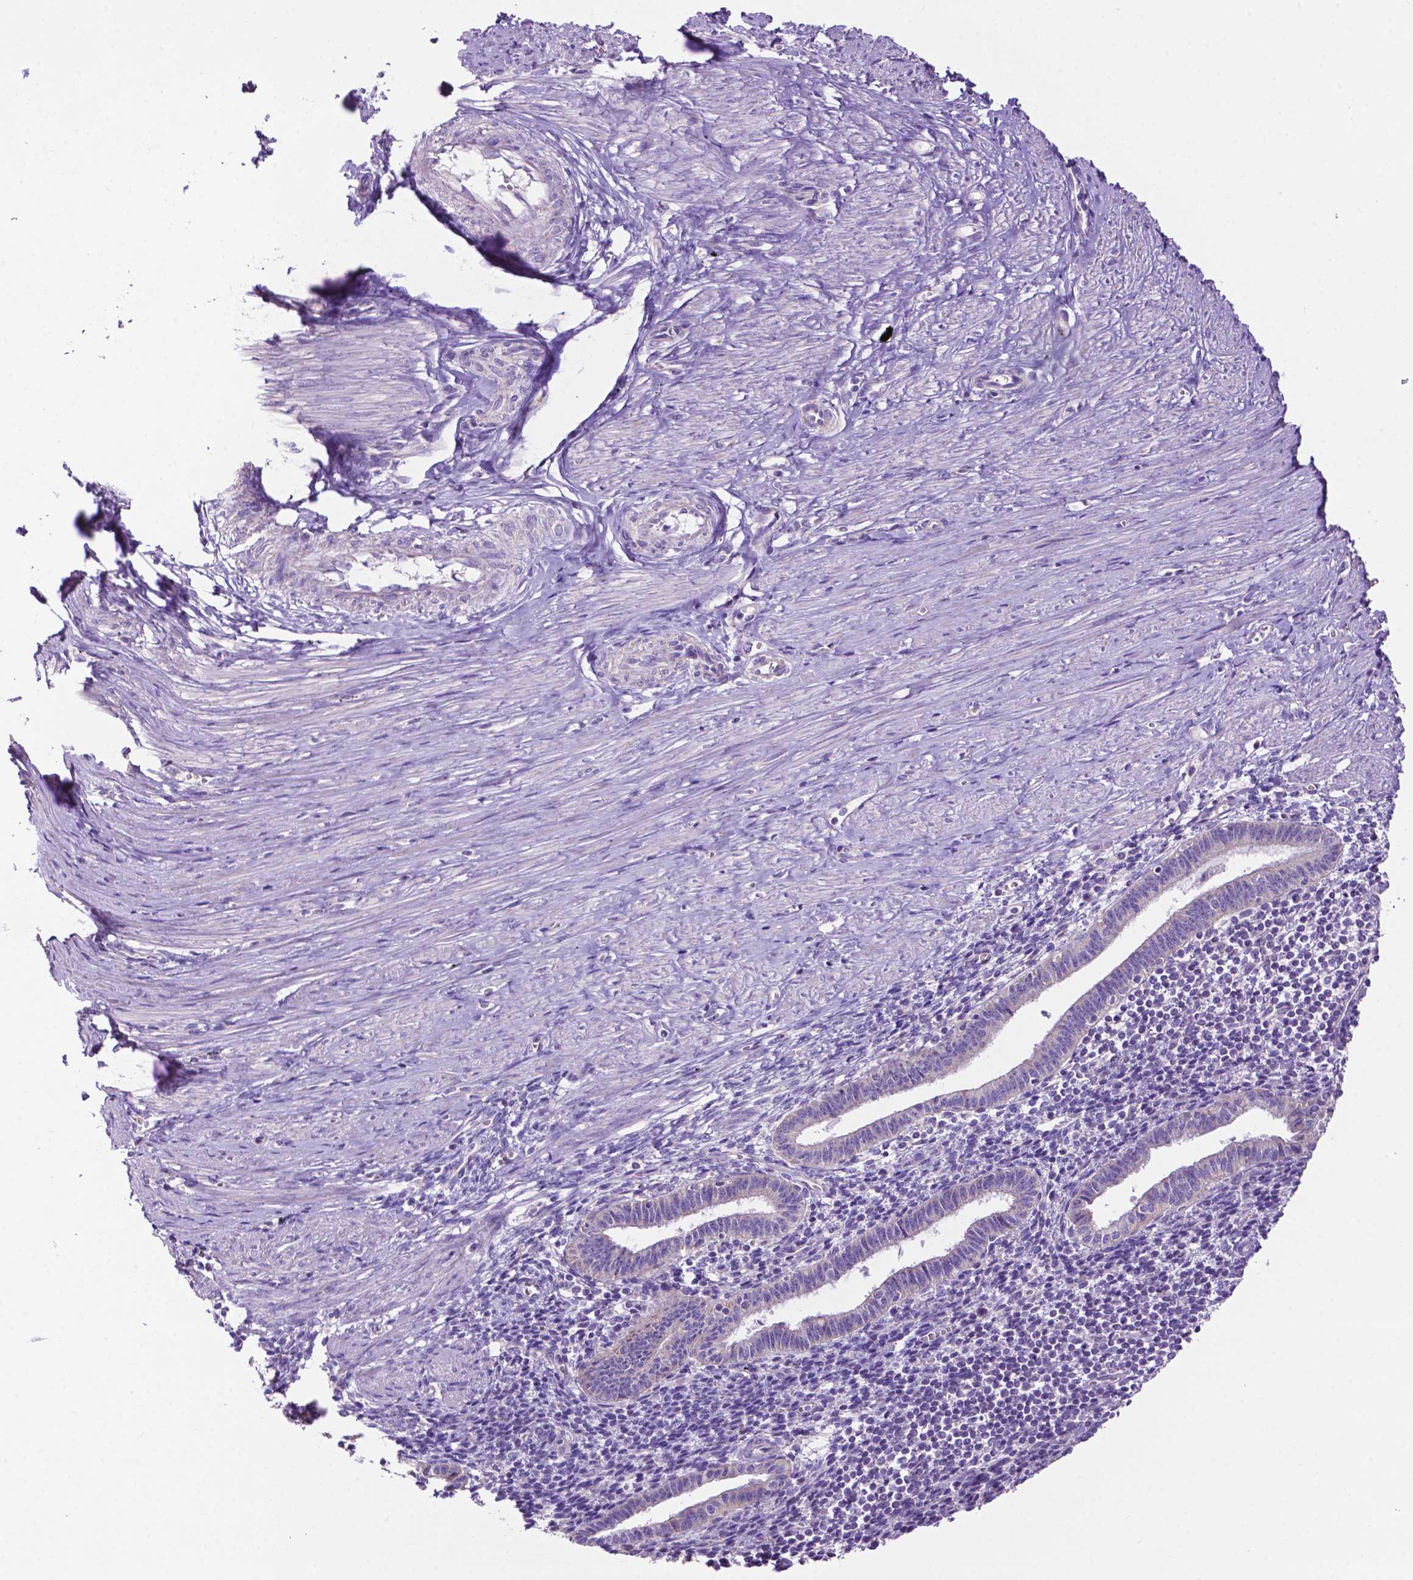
{"staining": {"intensity": "negative", "quantity": "none", "location": "none"}, "tissue": "endometrium", "cell_type": "Cells in endometrial stroma", "image_type": "normal", "snomed": [{"axis": "morphology", "description": "Normal tissue, NOS"}, {"axis": "topography", "description": "Endometrium"}], "caption": "IHC micrograph of normal endometrium stained for a protein (brown), which demonstrates no staining in cells in endometrial stroma. (Stains: DAB (3,3'-diaminobenzidine) immunohistochemistry (IHC) with hematoxylin counter stain, Microscopy: brightfield microscopy at high magnification).", "gene": "PHYHIP", "patient": {"sex": "female", "age": 37}}